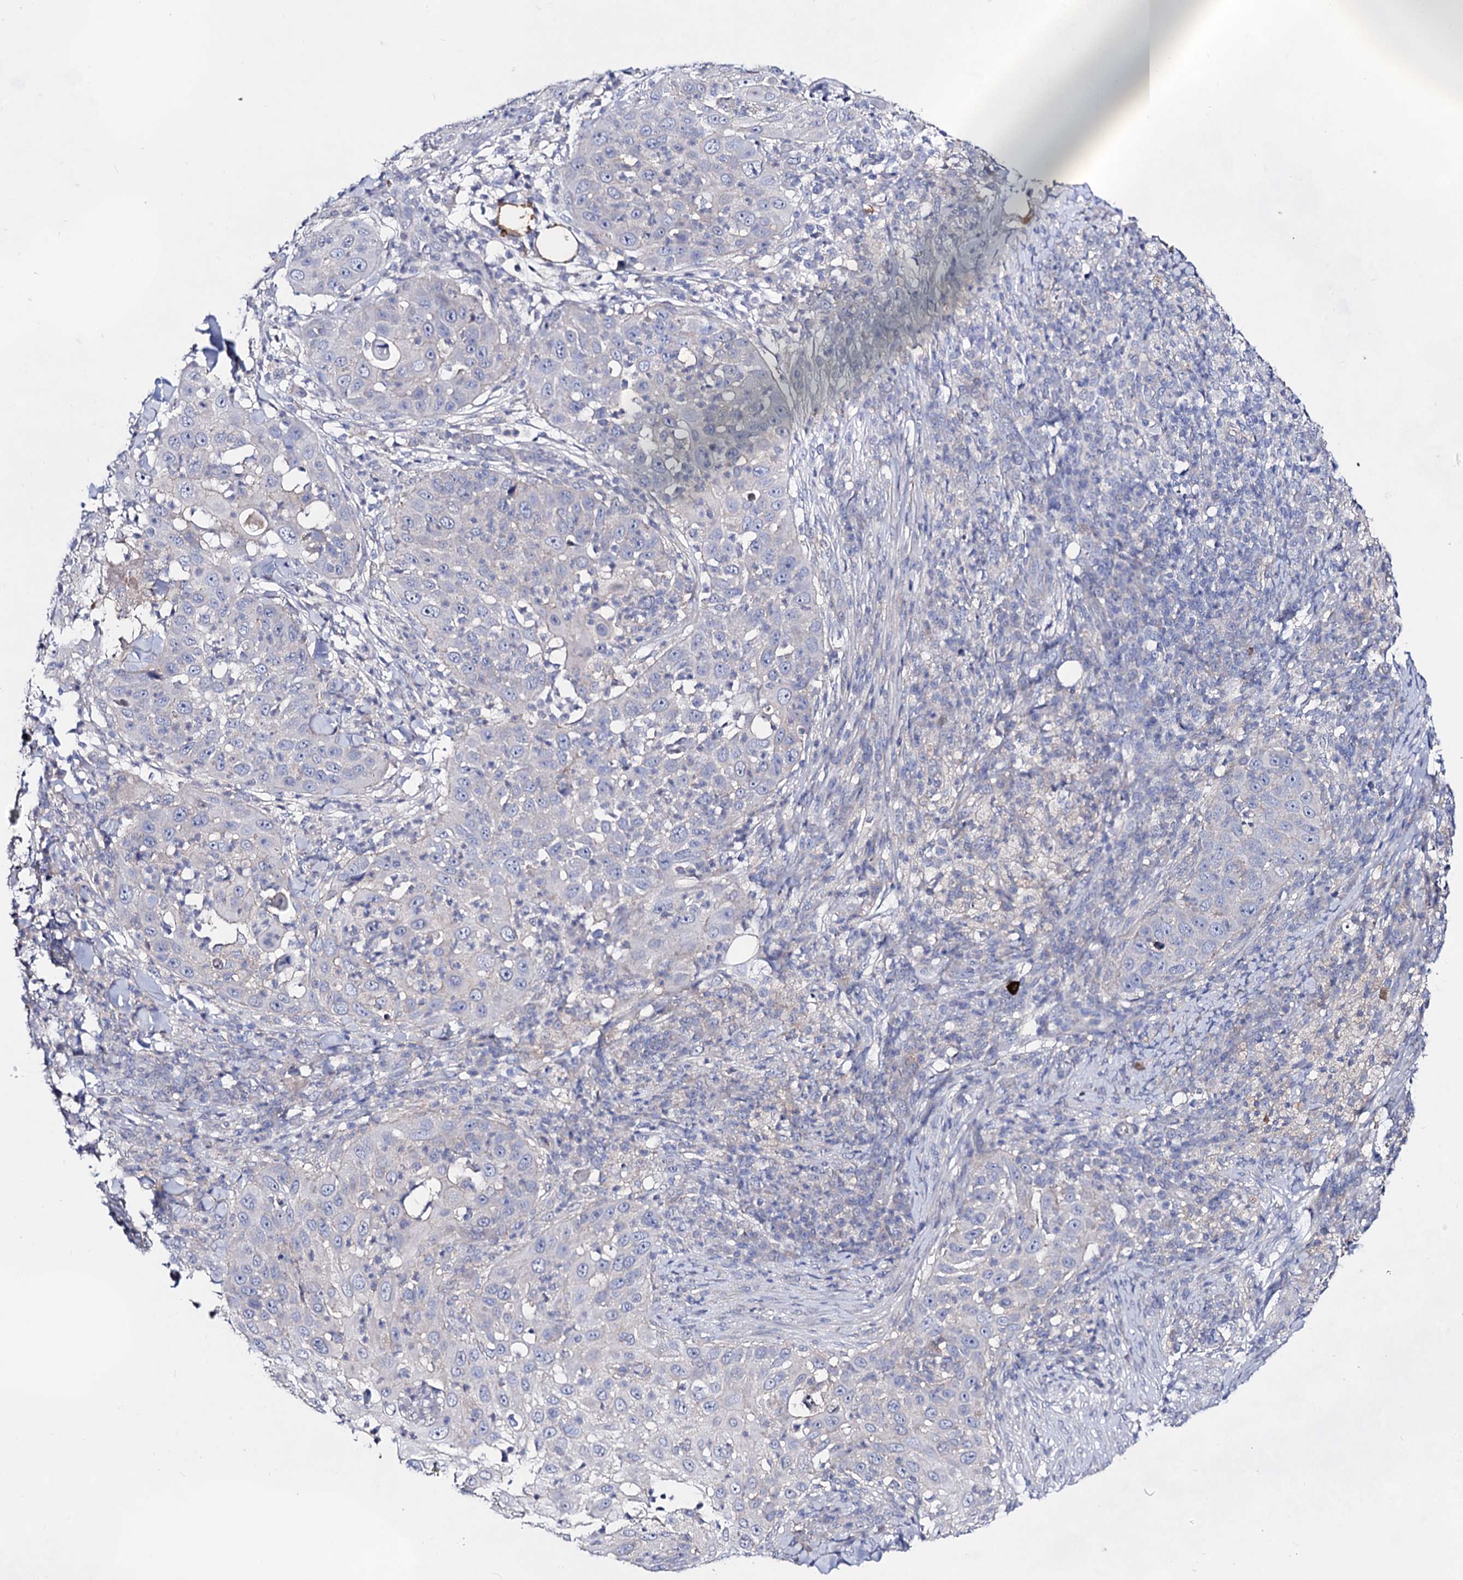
{"staining": {"intensity": "negative", "quantity": "none", "location": "none"}, "tissue": "skin cancer", "cell_type": "Tumor cells", "image_type": "cancer", "snomed": [{"axis": "morphology", "description": "Squamous cell carcinoma, NOS"}, {"axis": "topography", "description": "Skin"}], "caption": "An IHC image of skin cancer (squamous cell carcinoma) is shown. There is no staining in tumor cells of skin cancer (squamous cell carcinoma). Nuclei are stained in blue.", "gene": "PLIN1", "patient": {"sex": "female", "age": 44}}